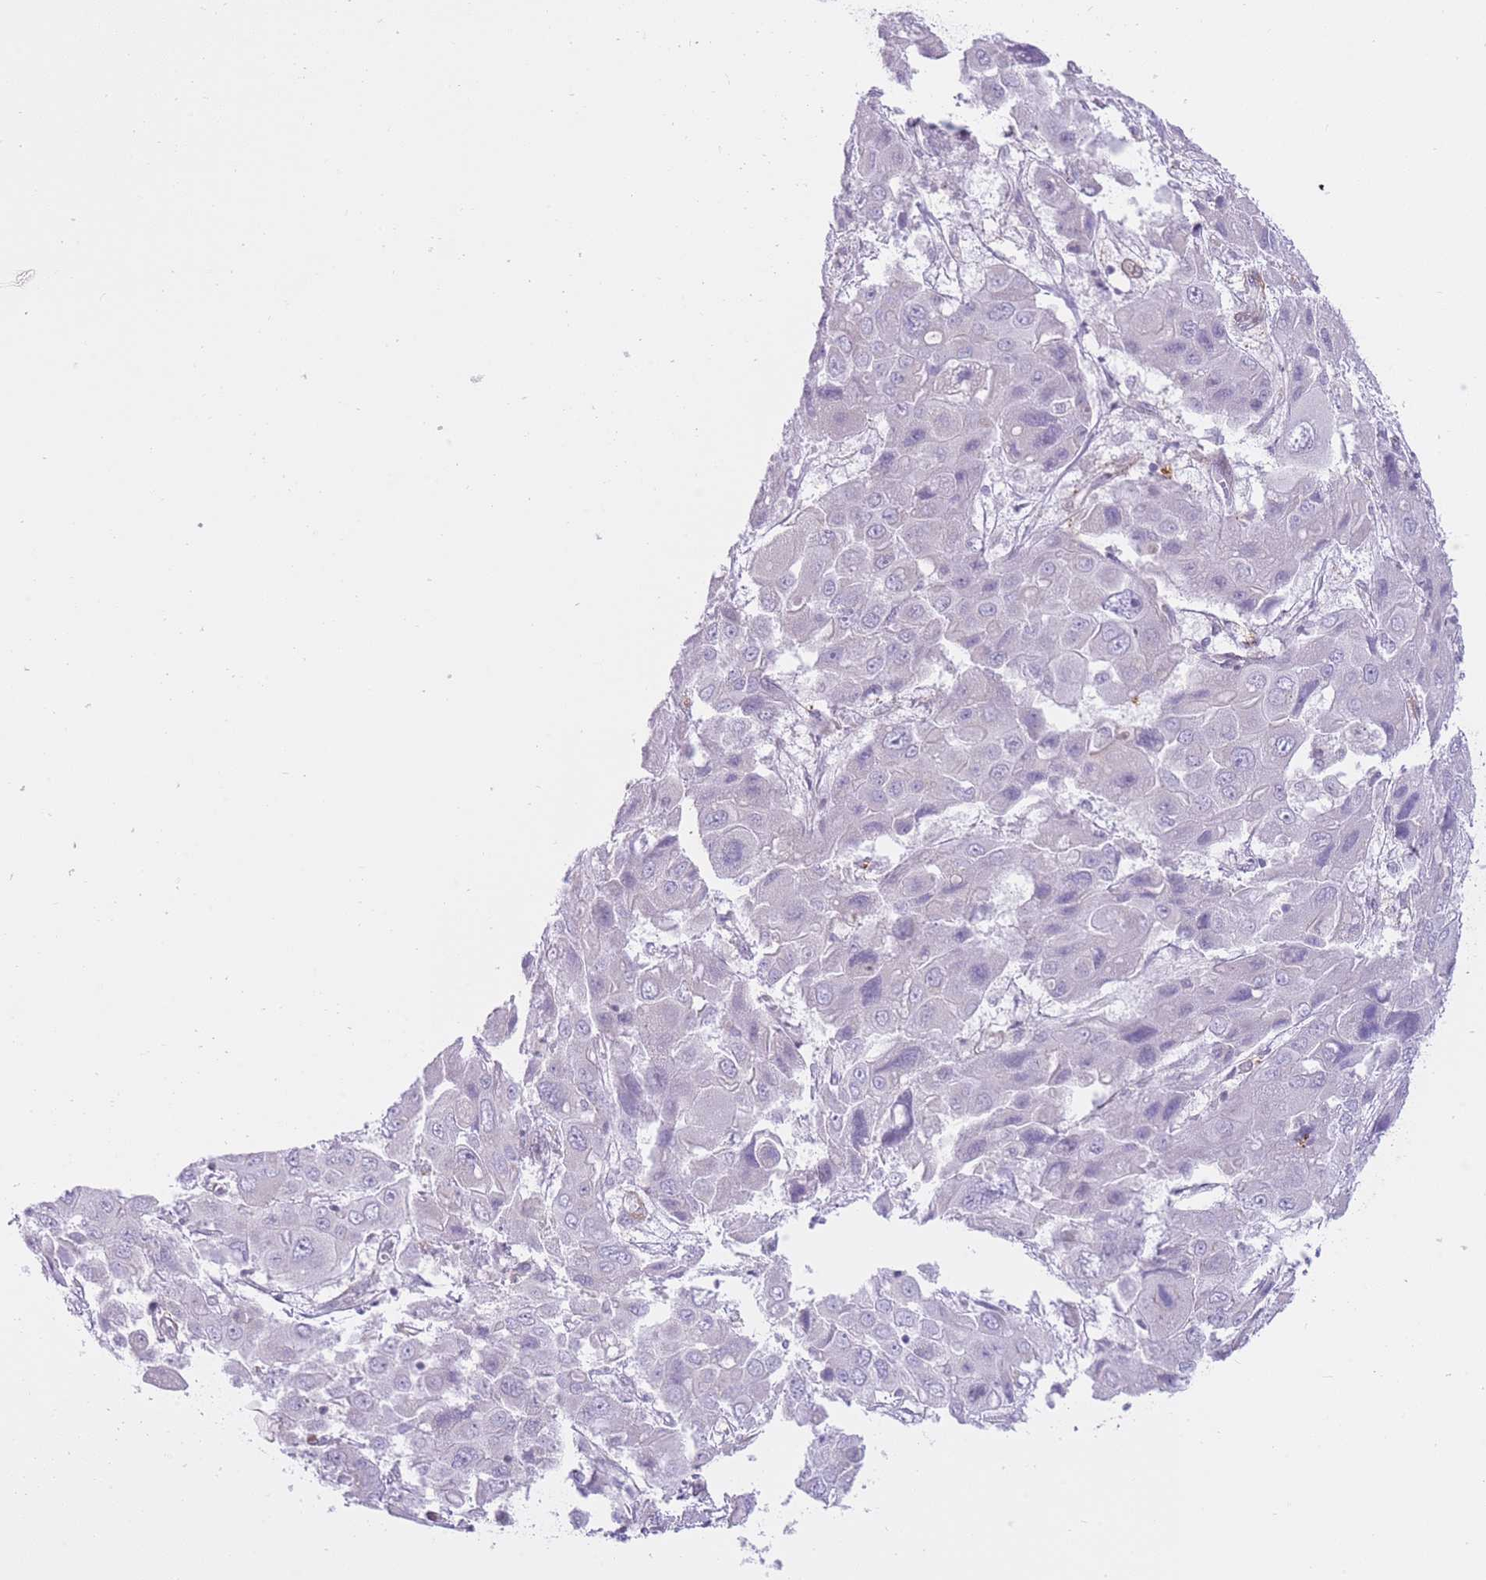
{"staining": {"intensity": "negative", "quantity": "none", "location": "none"}, "tissue": "liver cancer", "cell_type": "Tumor cells", "image_type": "cancer", "snomed": [{"axis": "morphology", "description": "Cholangiocarcinoma"}, {"axis": "topography", "description": "Liver"}], "caption": "DAB immunohistochemical staining of human liver cancer (cholangiocarcinoma) exhibits no significant staining in tumor cells.", "gene": "OR11H12", "patient": {"sex": "male", "age": 67}}